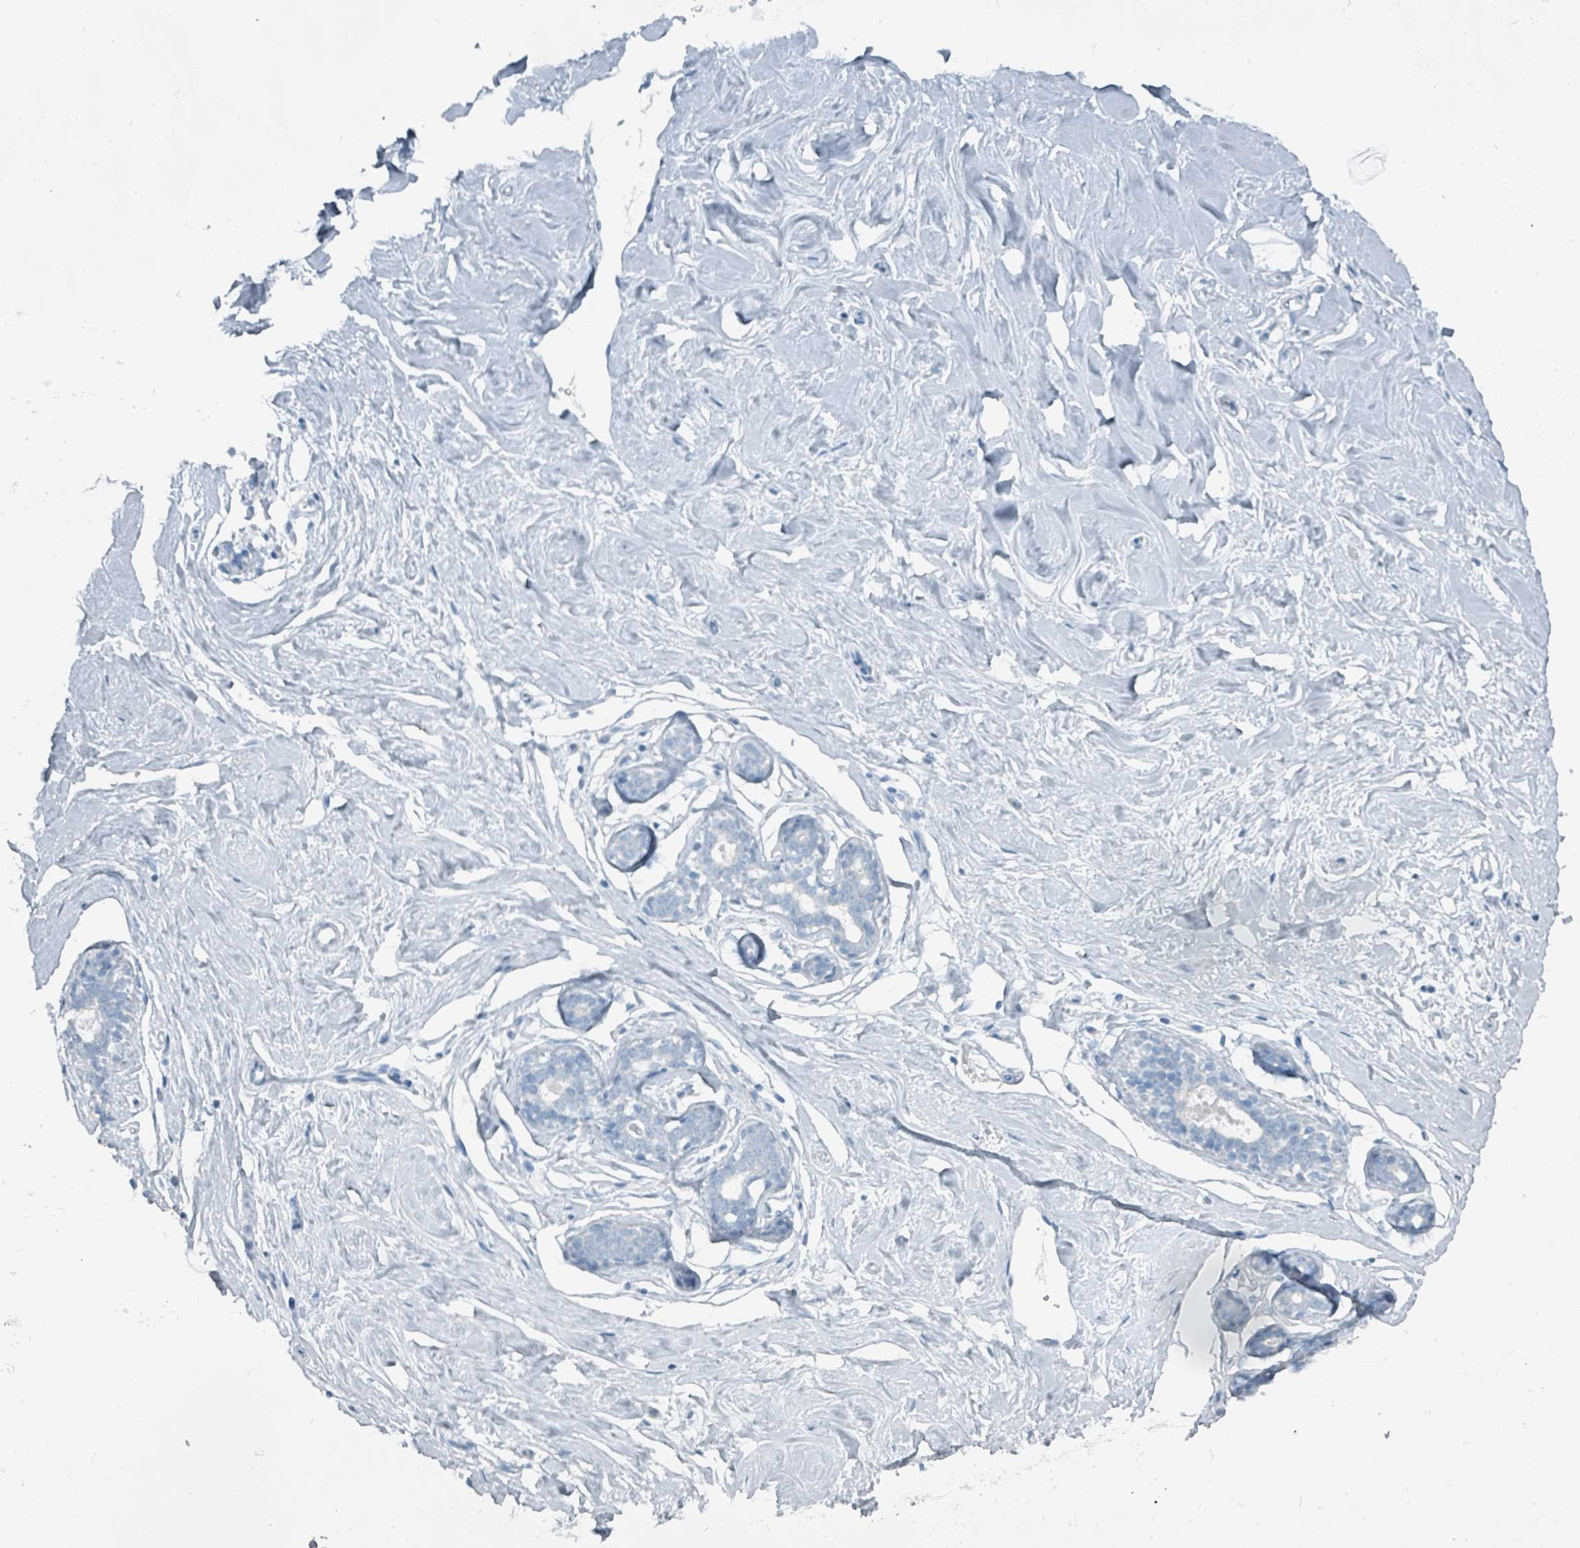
{"staining": {"intensity": "negative", "quantity": "none", "location": "none"}, "tissue": "breast", "cell_type": "Adipocytes", "image_type": "normal", "snomed": [{"axis": "morphology", "description": "Normal tissue, NOS"}, {"axis": "topography", "description": "Breast"}], "caption": "Immunohistochemistry (IHC) image of unremarkable breast stained for a protein (brown), which shows no staining in adipocytes.", "gene": "GAMT", "patient": {"sex": "female", "age": 23}}